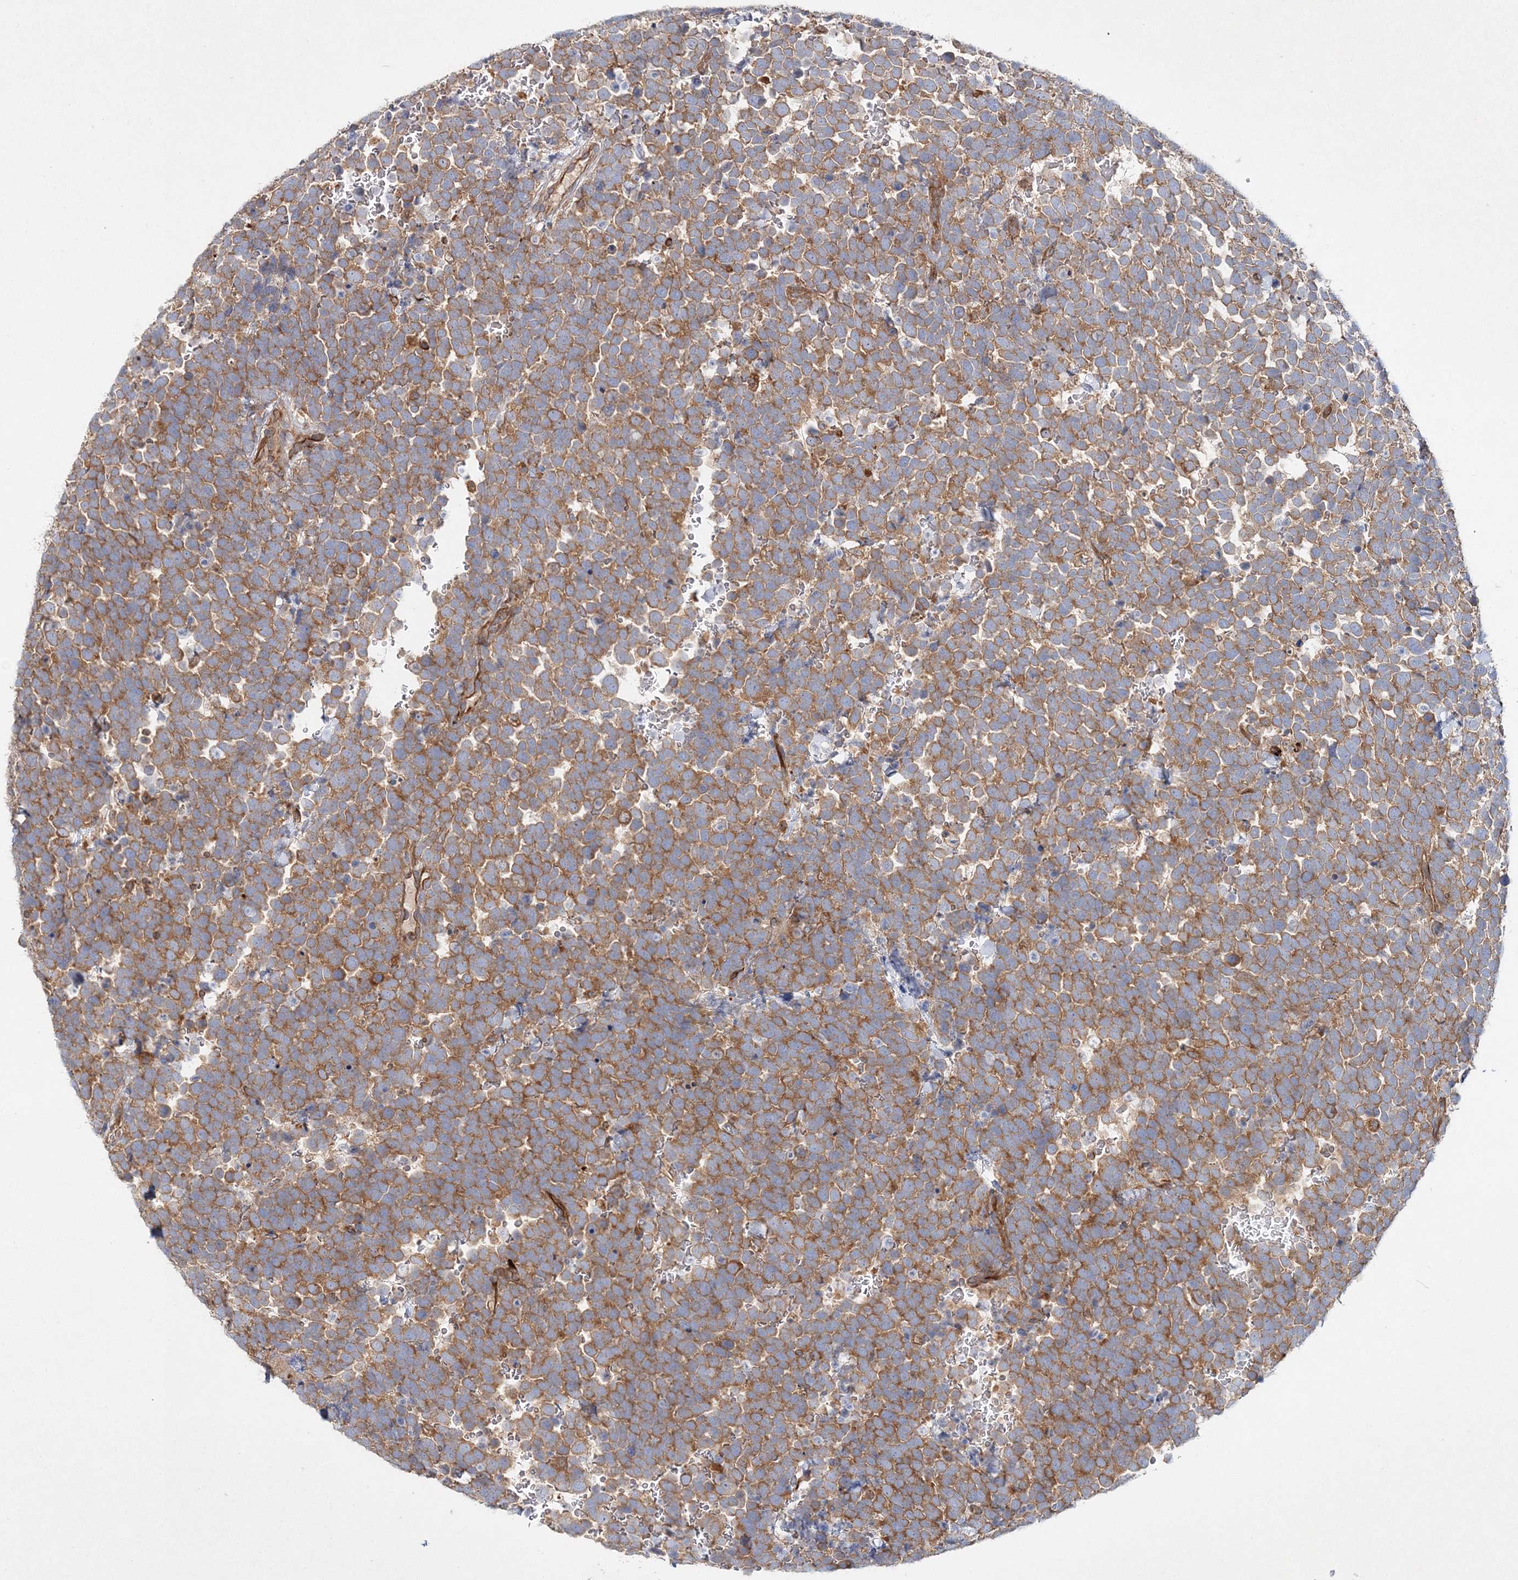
{"staining": {"intensity": "moderate", "quantity": ">75%", "location": "cytoplasmic/membranous"}, "tissue": "urothelial cancer", "cell_type": "Tumor cells", "image_type": "cancer", "snomed": [{"axis": "morphology", "description": "Urothelial carcinoma, High grade"}, {"axis": "topography", "description": "Urinary bladder"}], "caption": "Urothelial cancer stained for a protein (brown) reveals moderate cytoplasmic/membranous positive staining in about >75% of tumor cells.", "gene": "WDR37", "patient": {"sex": "female", "age": 82}}